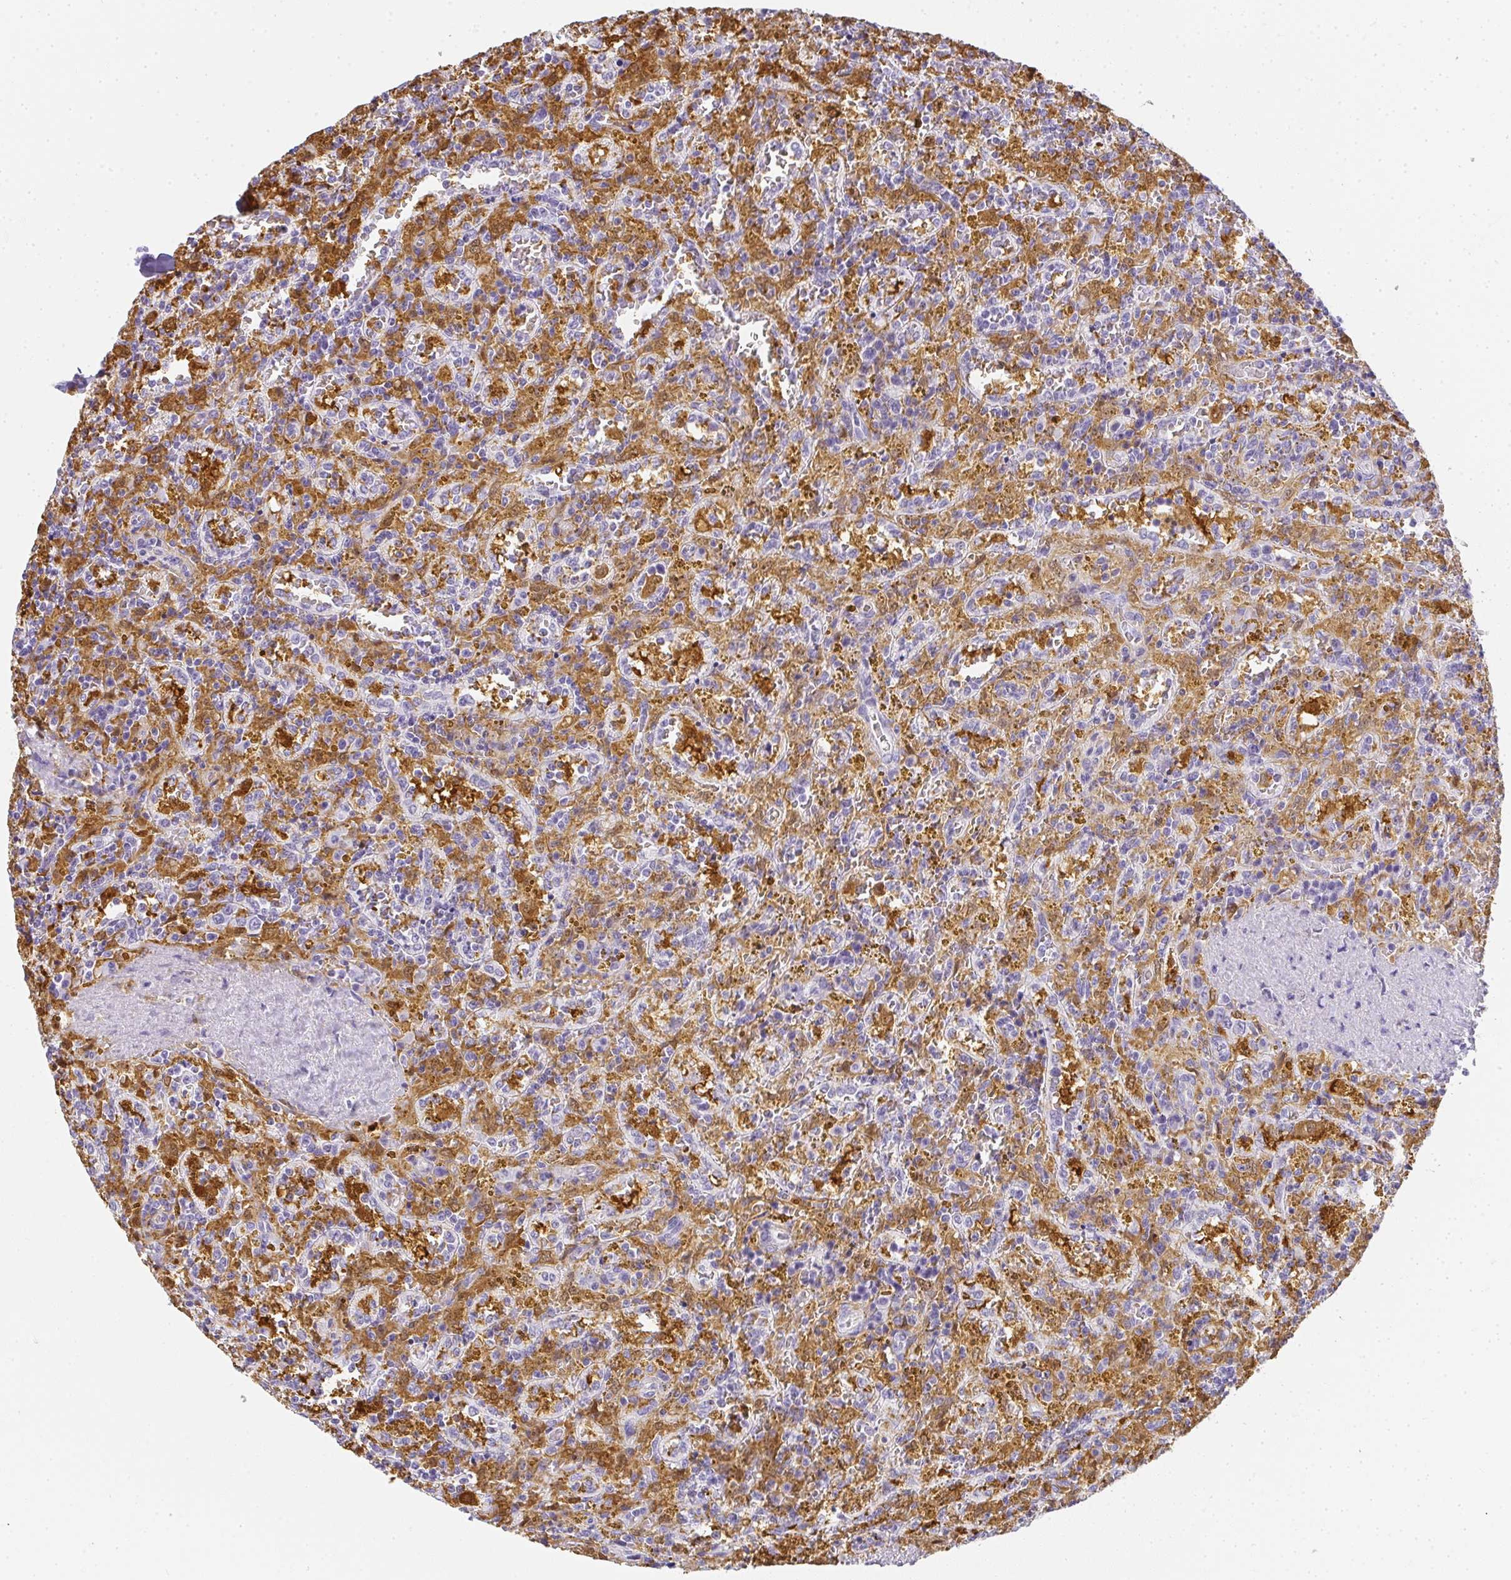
{"staining": {"intensity": "negative", "quantity": "none", "location": "none"}, "tissue": "lymphoma", "cell_type": "Tumor cells", "image_type": "cancer", "snomed": [{"axis": "morphology", "description": "Malignant lymphoma, non-Hodgkin's type, Low grade"}, {"axis": "topography", "description": "Spleen"}], "caption": "This is an immunohistochemistry (IHC) image of human low-grade malignant lymphoma, non-Hodgkin's type. There is no expression in tumor cells.", "gene": "HK3", "patient": {"sex": "female", "age": 65}}